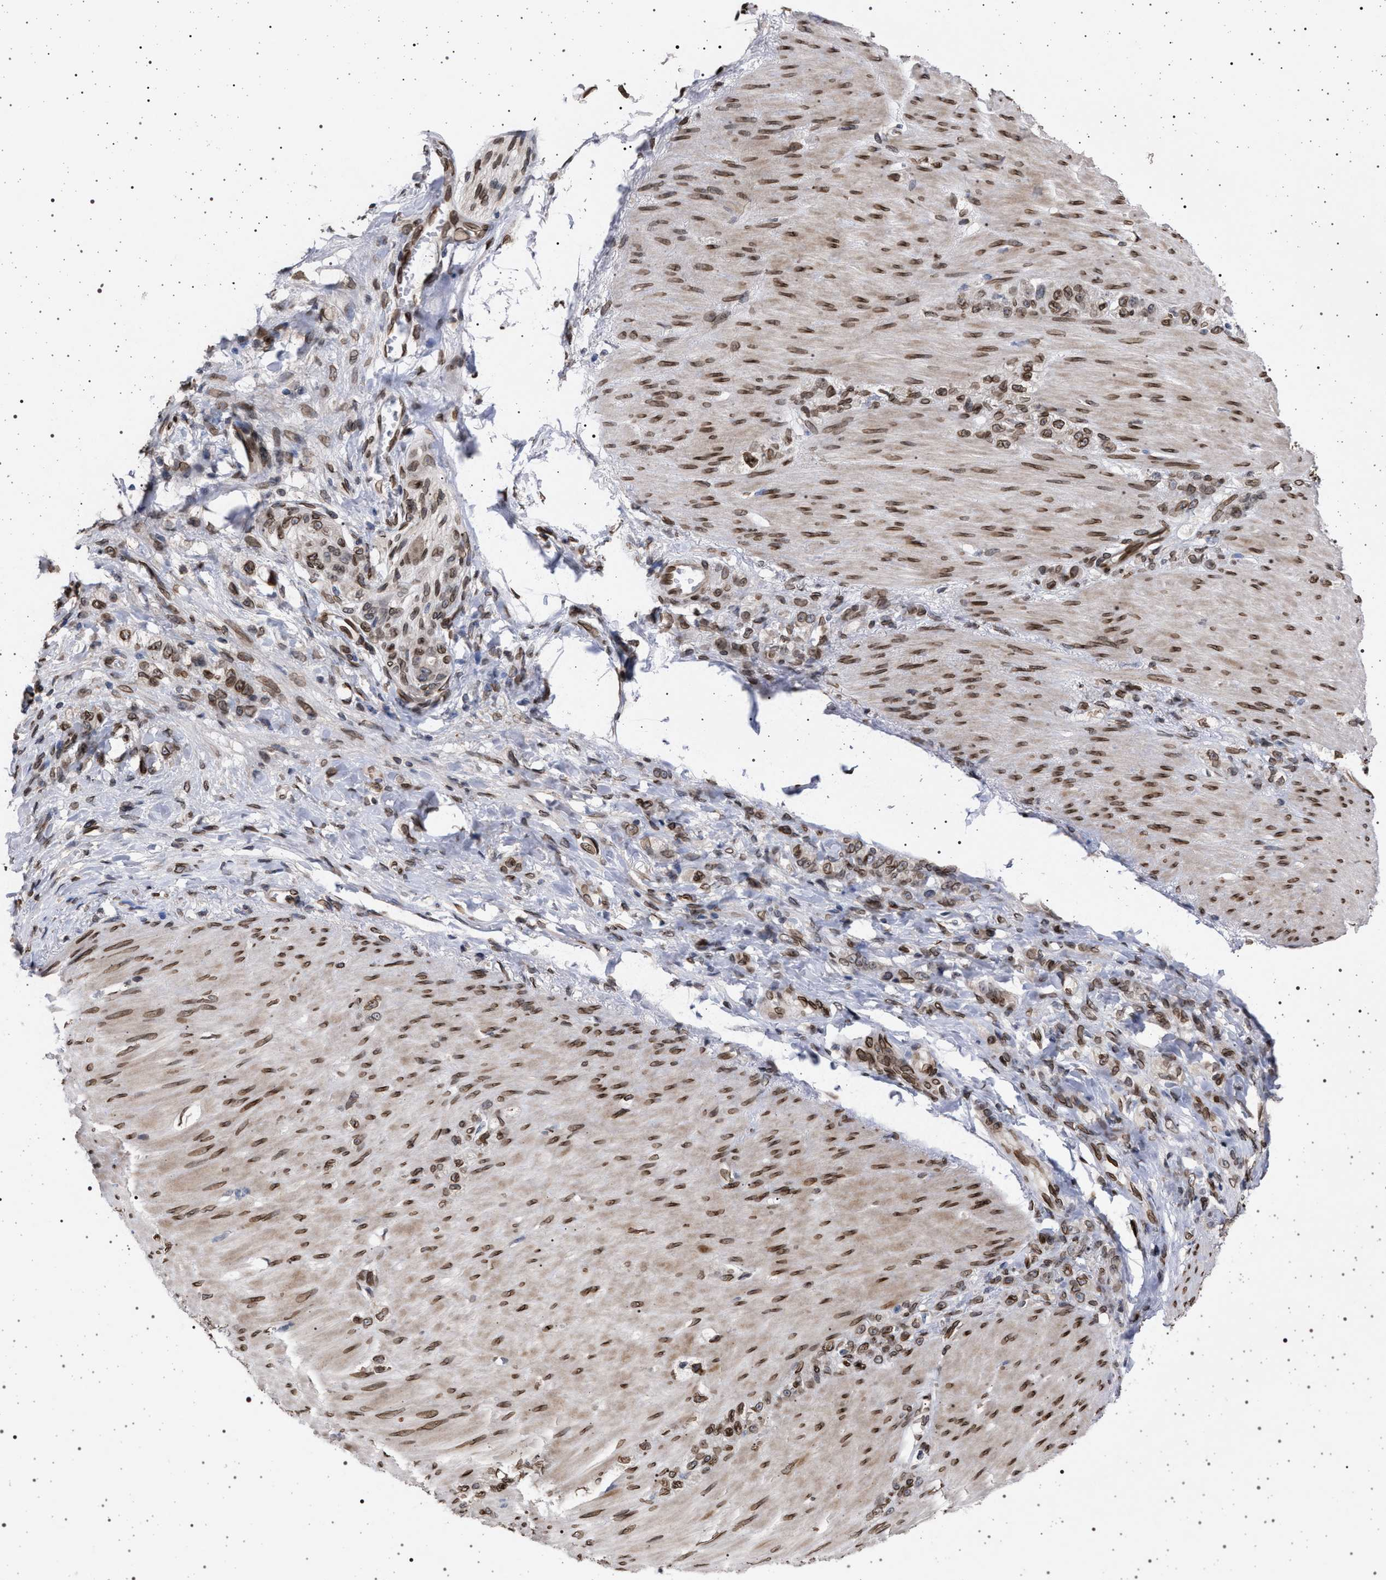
{"staining": {"intensity": "moderate", "quantity": ">75%", "location": "cytoplasmic/membranous,nuclear"}, "tissue": "stomach cancer", "cell_type": "Tumor cells", "image_type": "cancer", "snomed": [{"axis": "morphology", "description": "Normal tissue, NOS"}, {"axis": "morphology", "description": "Adenocarcinoma, NOS"}, {"axis": "topography", "description": "Stomach"}], "caption": "An image of human stomach cancer stained for a protein exhibits moderate cytoplasmic/membranous and nuclear brown staining in tumor cells.", "gene": "ING2", "patient": {"sex": "male", "age": 82}}